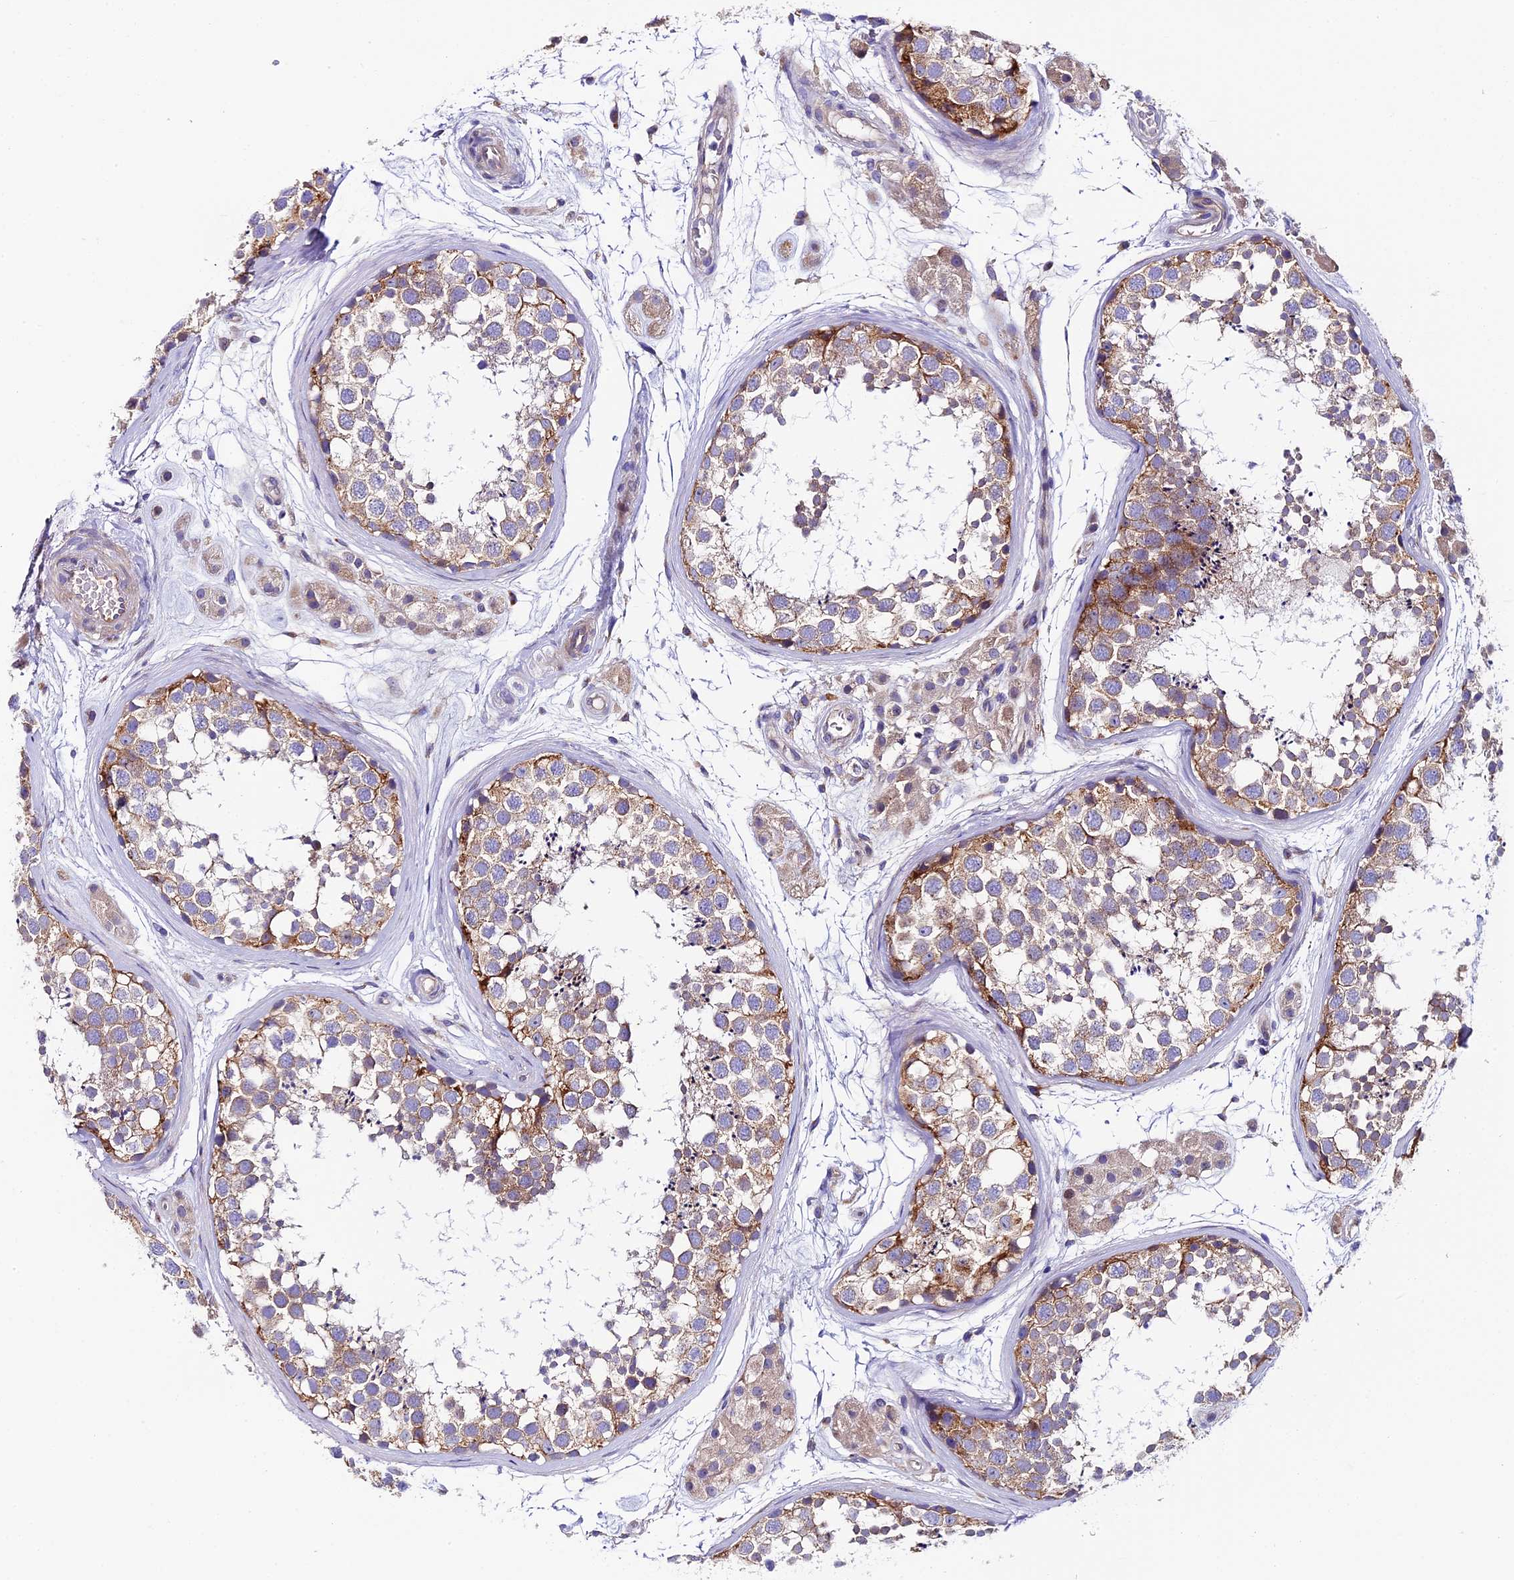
{"staining": {"intensity": "moderate", "quantity": "25%-75%", "location": "cytoplasmic/membranous"}, "tissue": "testis", "cell_type": "Cells in seminiferous ducts", "image_type": "normal", "snomed": [{"axis": "morphology", "description": "Normal tissue, NOS"}, {"axis": "topography", "description": "Testis"}], "caption": "Immunohistochemistry (IHC) photomicrograph of normal testis: human testis stained using immunohistochemistry exhibits medium levels of moderate protein expression localized specifically in the cytoplasmic/membranous of cells in seminiferous ducts, appearing as a cytoplasmic/membranous brown color.", "gene": "PIGU", "patient": {"sex": "male", "age": 56}}